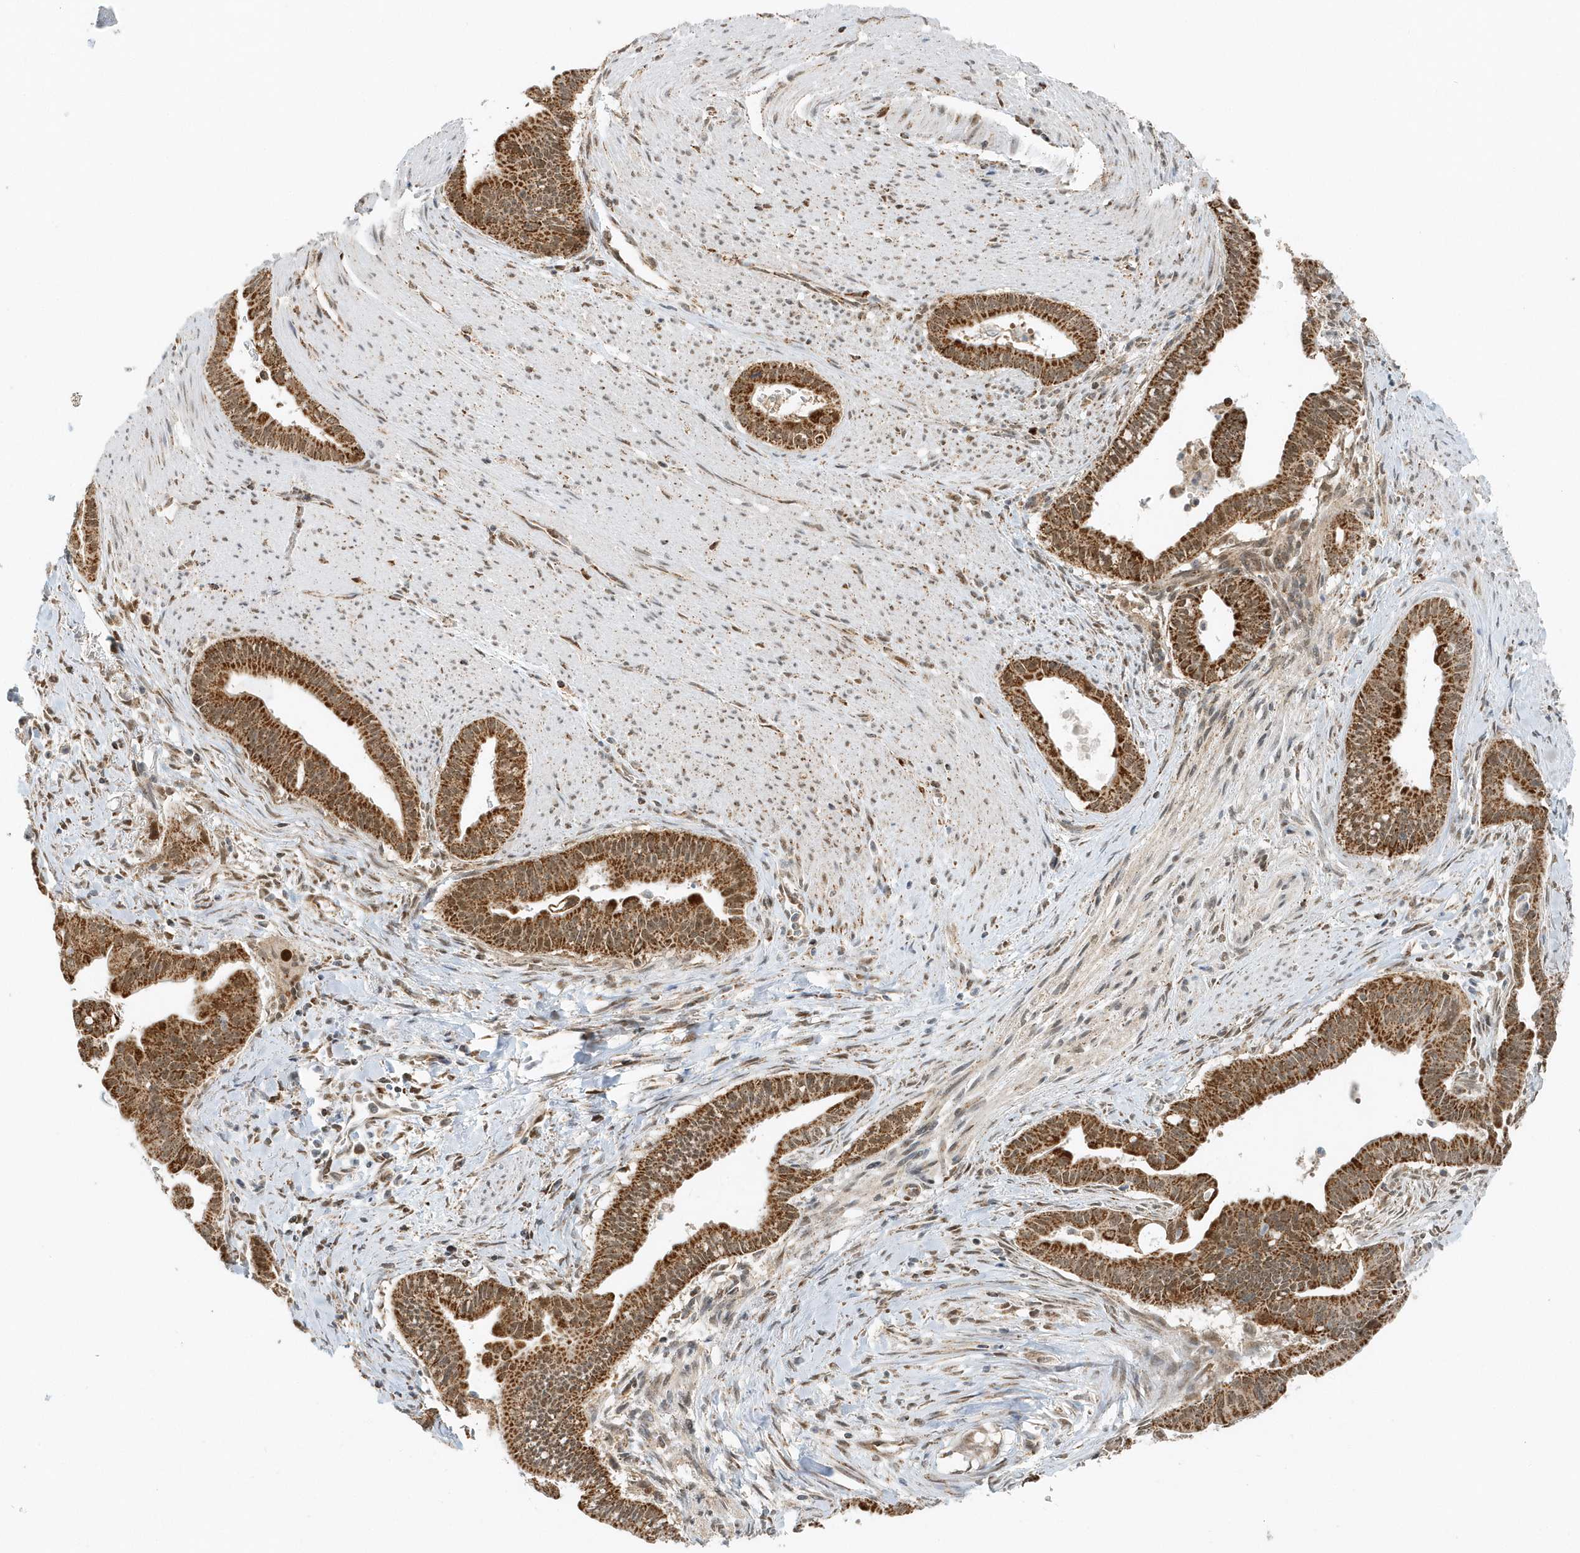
{"staining": {"intensity": "strong", "quantity": ">75%", "location": "cytoplasmic/membranous,nuclear"}, "tissue": "pancreatic cancer", "cell_type": "Tumor cells", "image_type": "cancer", "snomed": [{"axis": "morphology", "description": "Adenocarcinoma, NOS"}, {"axis": "topography", "description": "Pancreas"}], "caption": "A high-resolution histopathology image shows immunohistochemistry staining of pancreatic cancer, which exhibits strong cytoplasmic/membranous and nuclear expression in approximately >75% of tumor cells.", "gene": "PSMD6", "patient": {"sex": "male", "age": 70}}